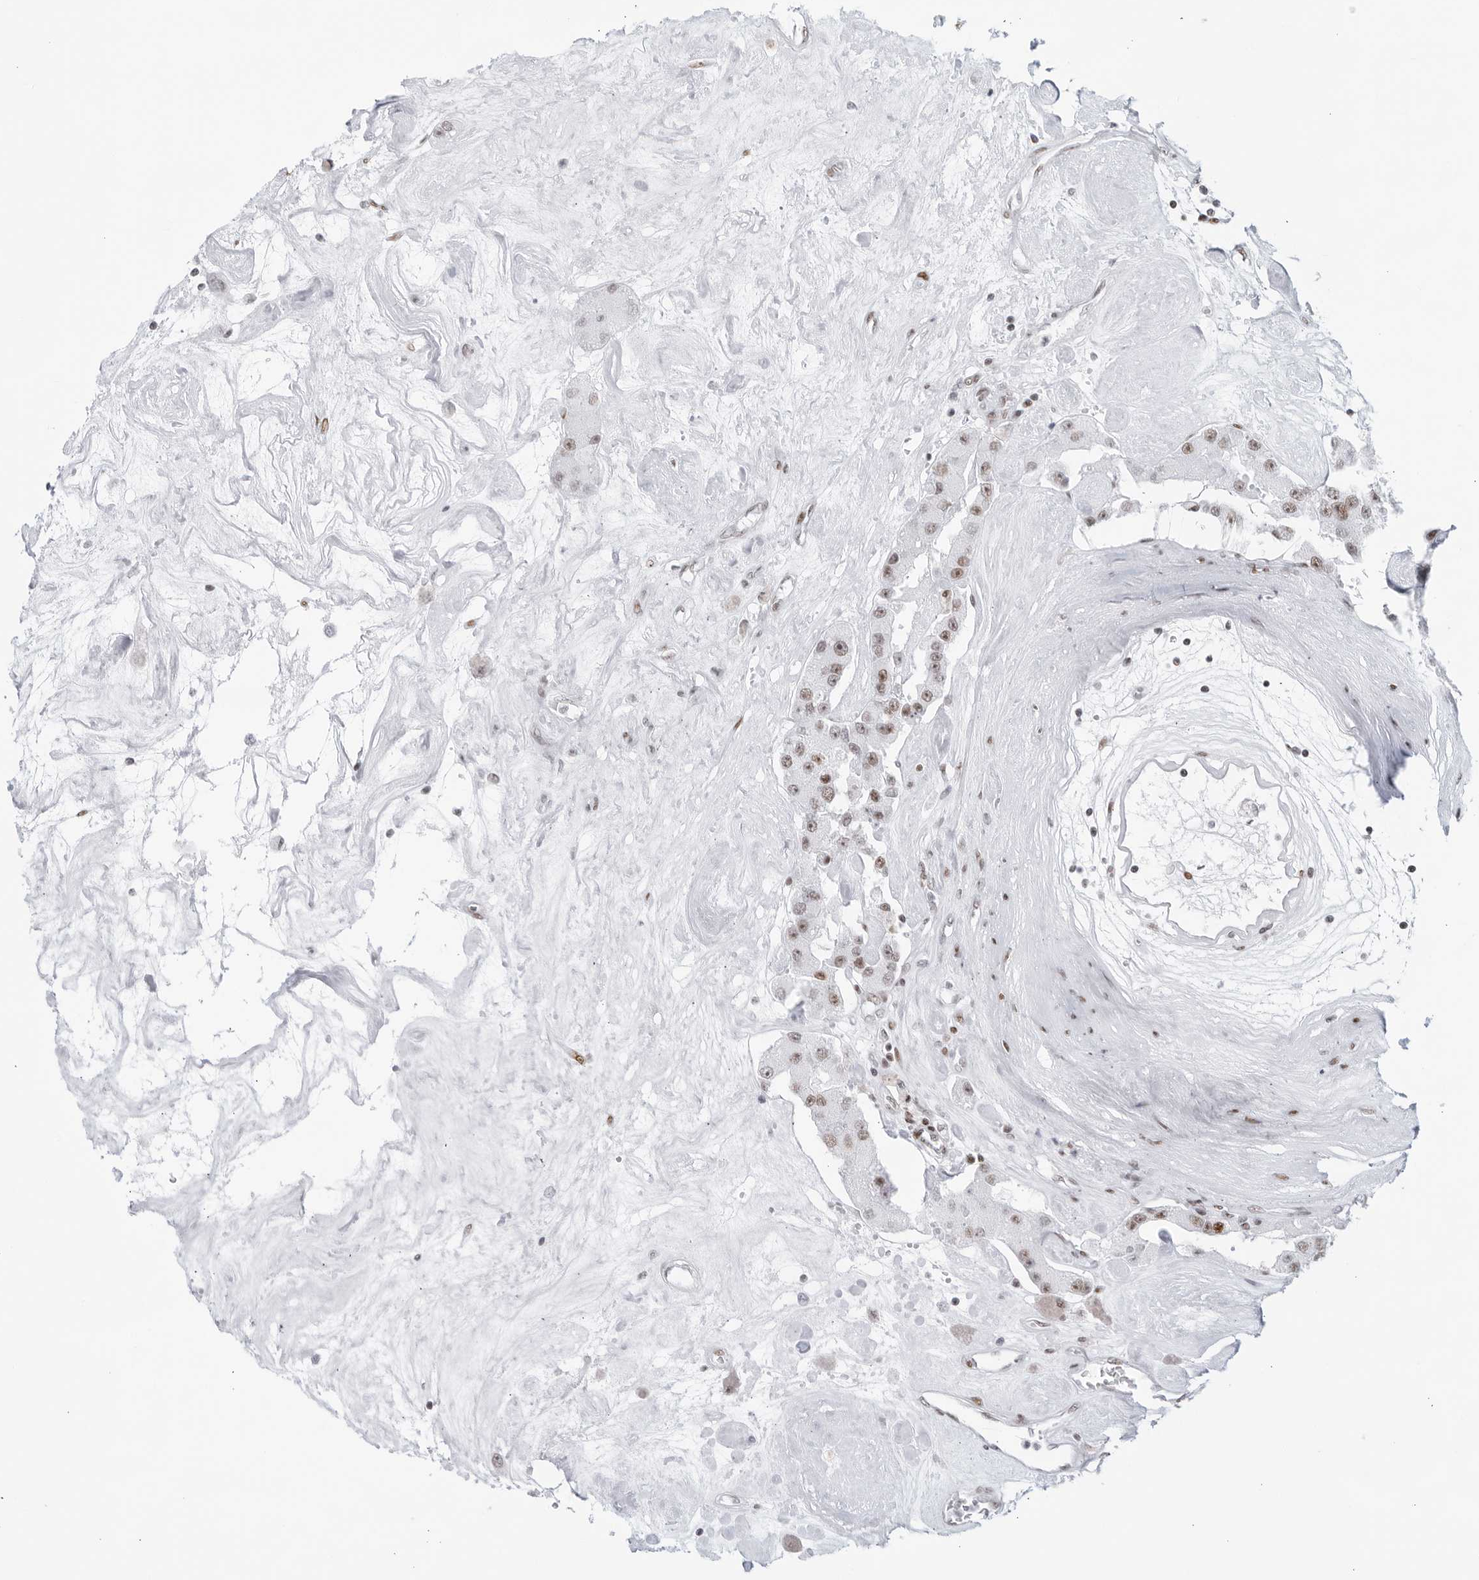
{"staining": {"intensity": "moderate", "quantity": ">75%", "location": "nuclear"}, "tissue": "carcinoid", "cell_type": "Tumor cells", "image_type": "cancer", "snomed": [{"axis": "morphology", "description": "Carcinoid, malignant, NOS"}, {"axis": "topography", "description": "Pancreas"}], "caption": "This micrograph shows immunohistochemistry staining of human carcinoid, with medium moderate nuclear staining in about >75% of tumor cells.", "gene": "HP1BP3", "patient": {"sex": "male", "age": 41}}